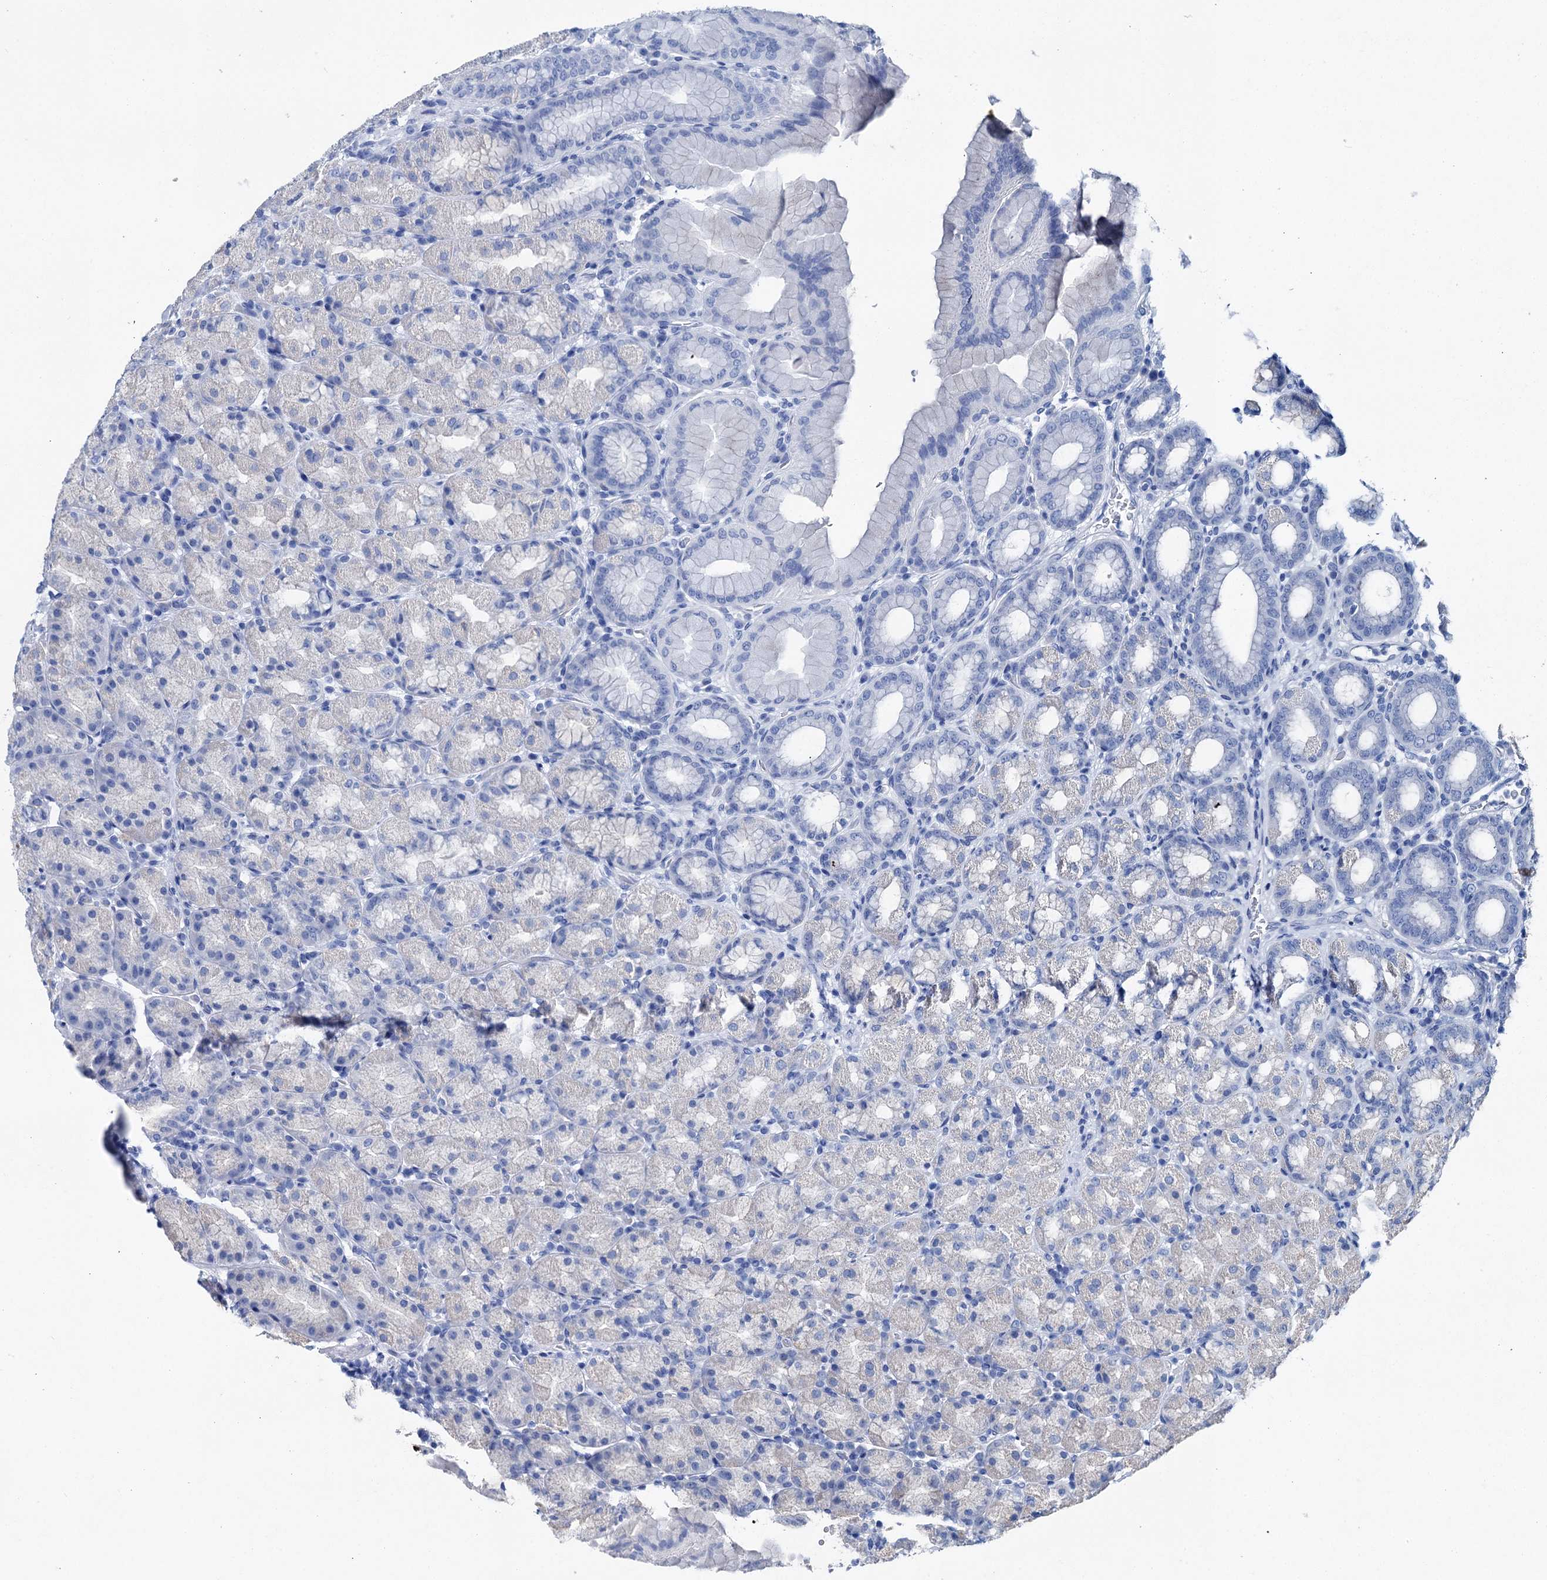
{"staining": {"intensity": "negative", "quantity": "none", "location": "none"}, "tissue": "stomach", "cell_type": "Glandular cells", "image_type": "normal", "snomed": [{"axis": "morphology", "description": "Normal tissue, NOS"}, {"axis": "topography", "description": "Stomach, upper"}], "caption": "IHC micrograph of normal stomach stained for a protein (brown), which shows no staining in glandular cells. (DAB immunohistochemistry visualized using brightfield microscopy, high magnification).", "gene": "BRINP1", "patient": {"sex": "male", "age": 68}}